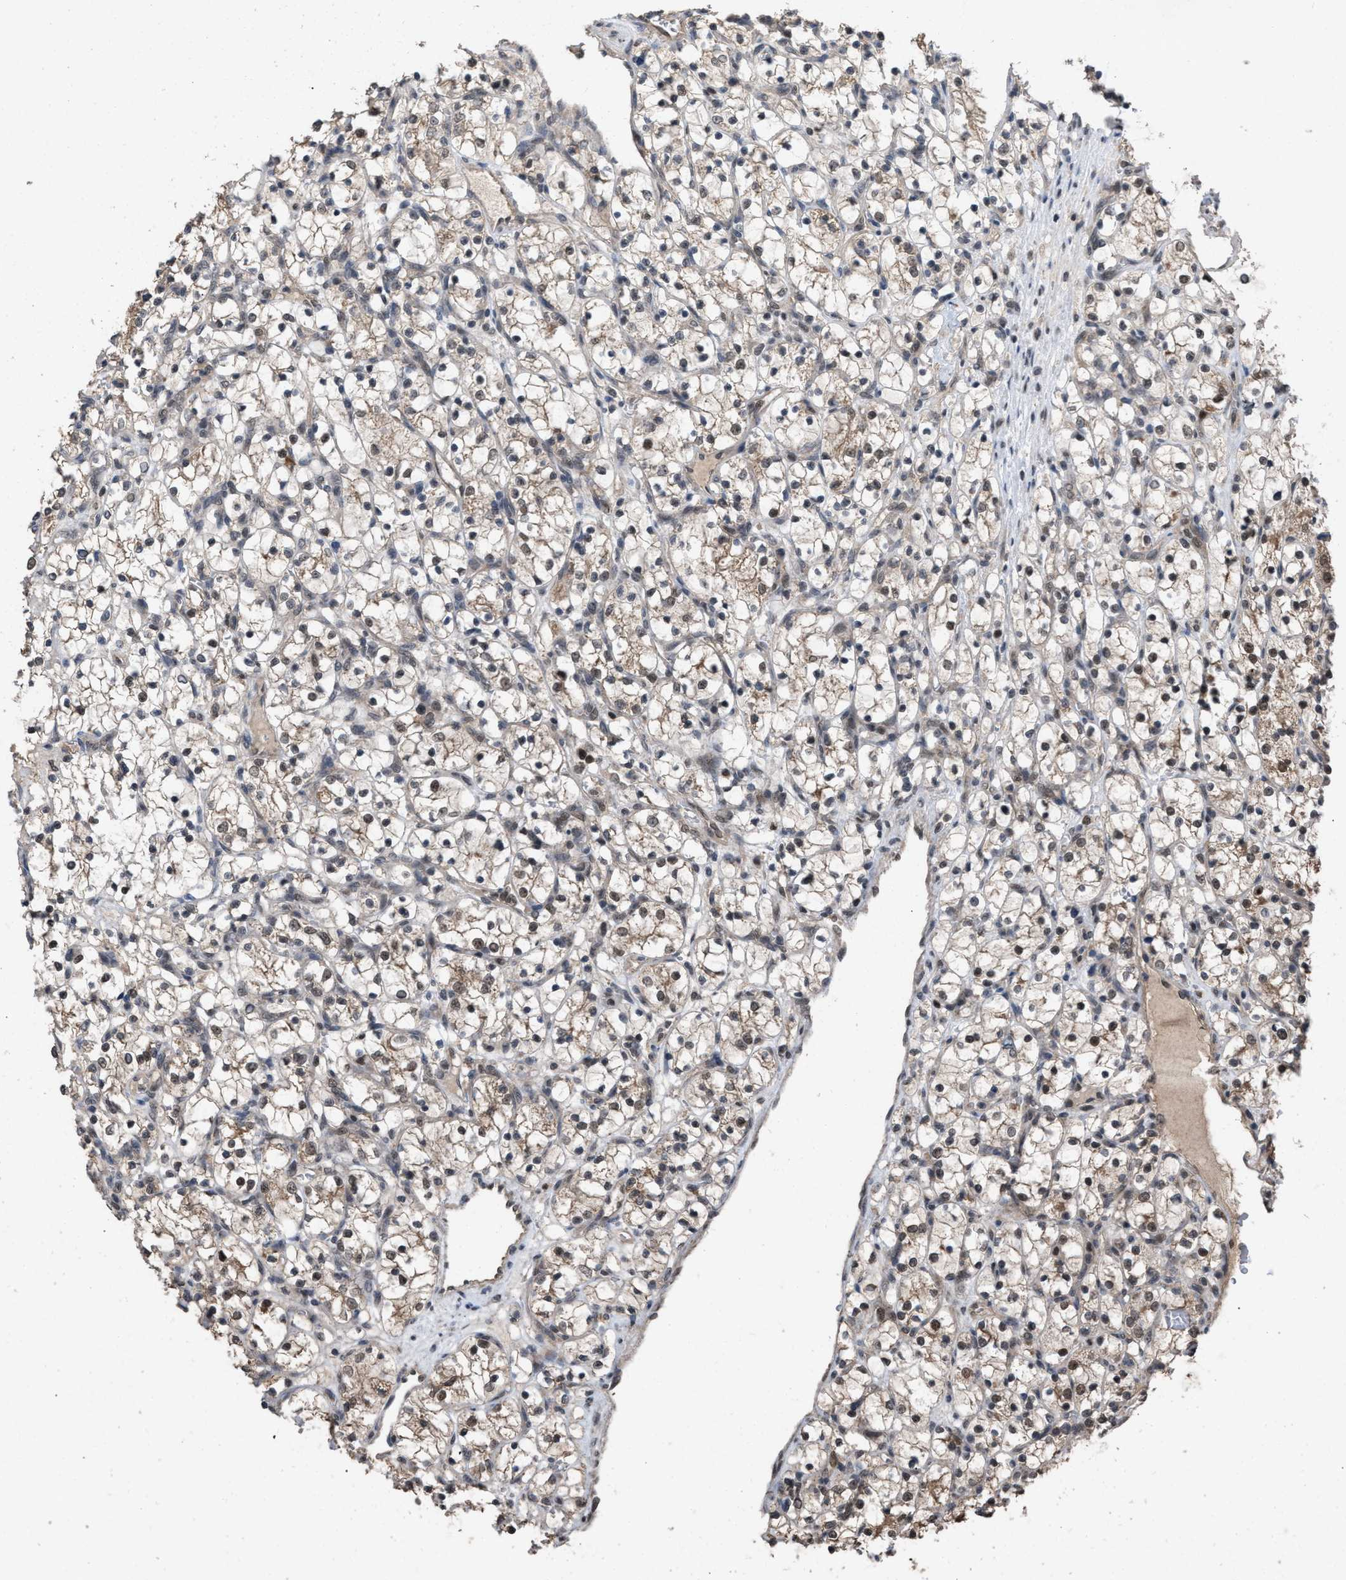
{"staining": {"intensity": "moderate", "quantity": "25%-75%", "location": "cytoplasmic/membranous,nuclear"}, "tissue": "renal cancer", "cell_type": "Tumor cells", "image_type": "cancer", "snomed": [{"axis": "morphology", "description": "Adenocarcinoma, NOS"}, {"axis": "topography", "description": "Kidney"}], "caption": "Renal adenocarcinoma stained for a protein reveals moderate cytoplasmic/membranous and nuclear positivity in tumor cells.", "gene": "C9orf78", "patient": {"sex": "female", "age": 69}}